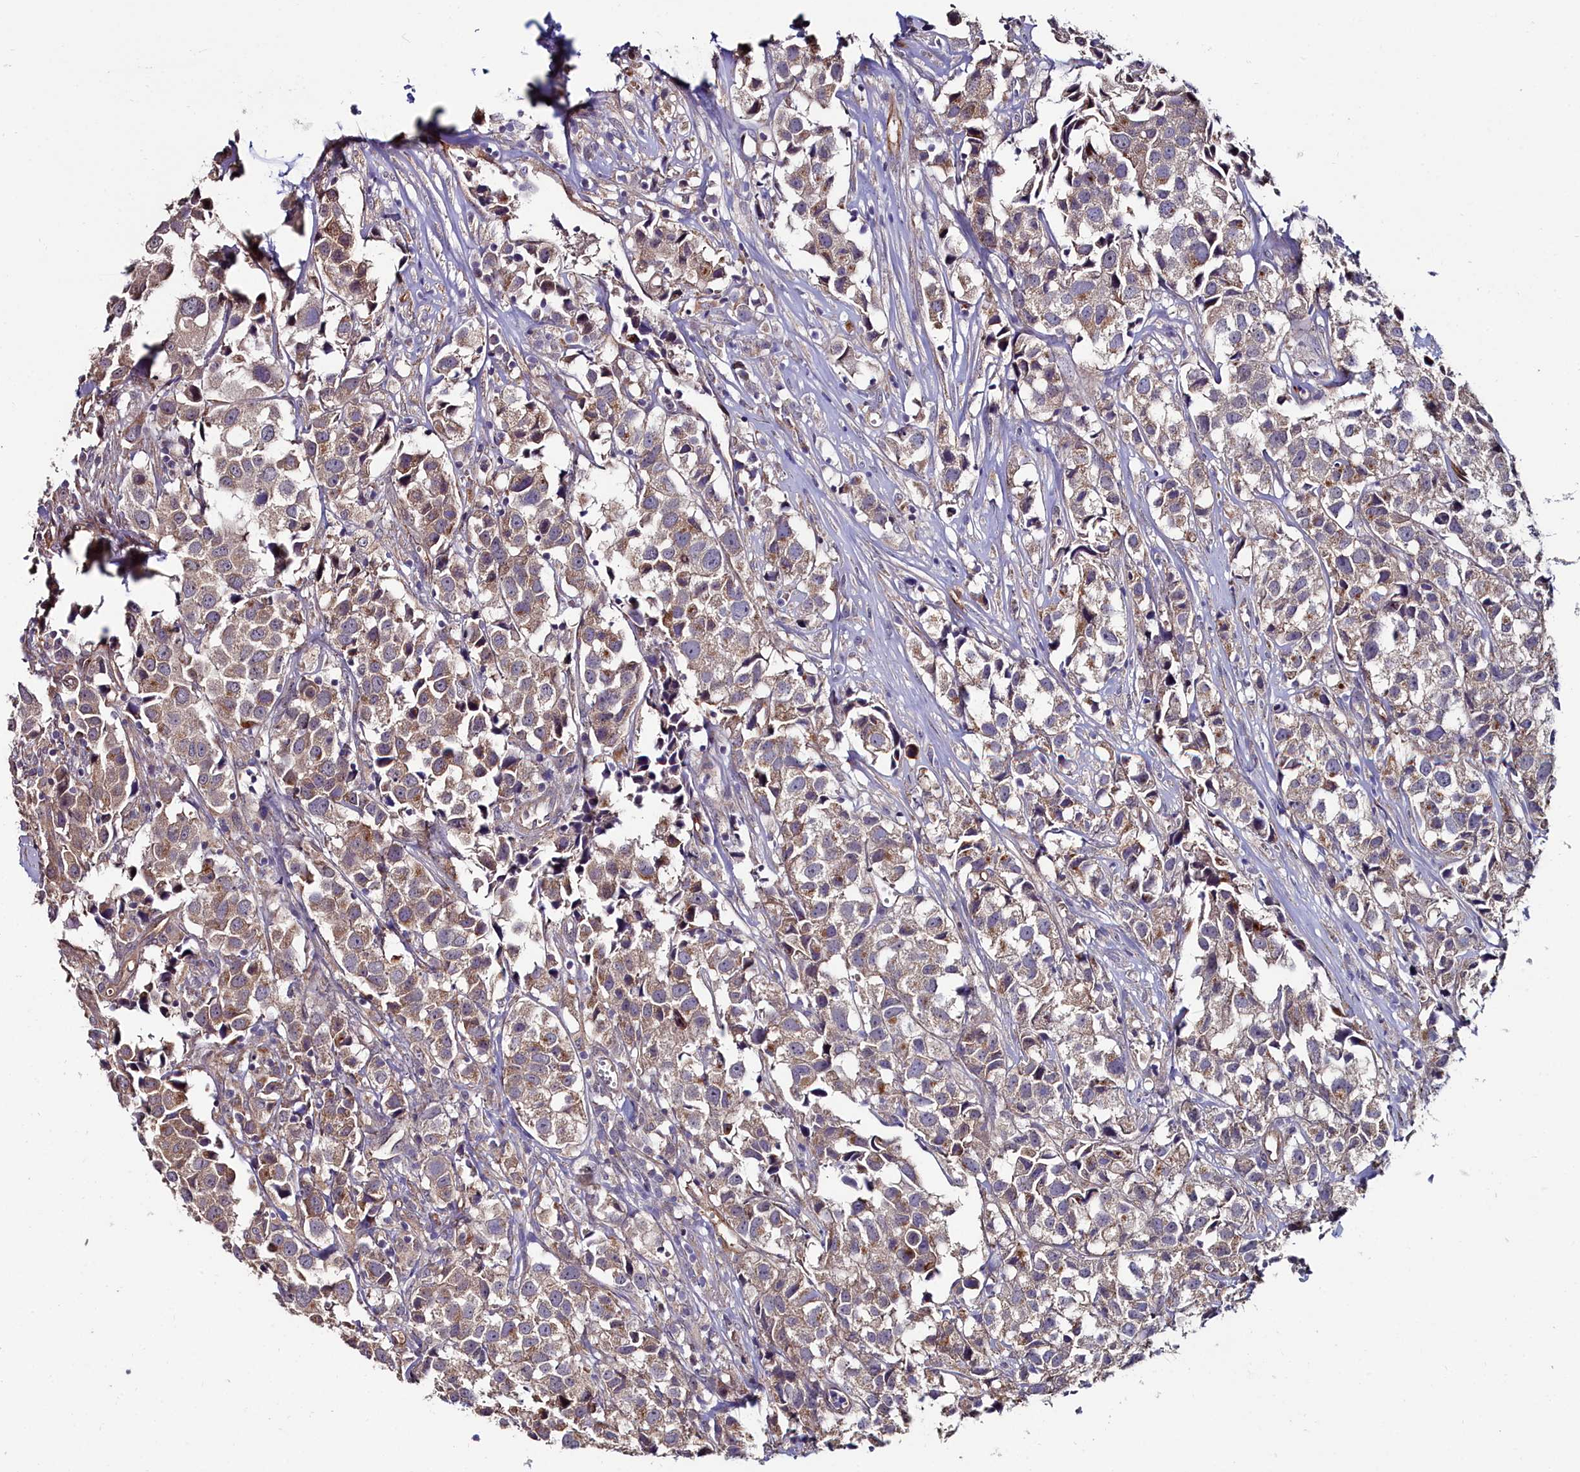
{"staining": {"intensity": "moderate", "quantity": "25%-75%", "location": "cytoplasmic/membranous"}, "tissue": "urothelial cancer", "cell_type": "Tumor cells", "image_type": "cancer", "snomed": [{"axis": "morphology", "description": "Urothelial carcinoma, High grade"}, {"axis": "topography", "description": "Urinary bladder"}], "caption": "Tumor cells exhibit moderate cytoplasmic/membranous staining in about 25%-75% of cells in urothelial cancer. Using DAB (brown) and hematoxylin (blue) stains, captured at high magnification using brightfield microscopy.", "gene": "C4orf19", "patient": {"sex": "female", "age": 75}}